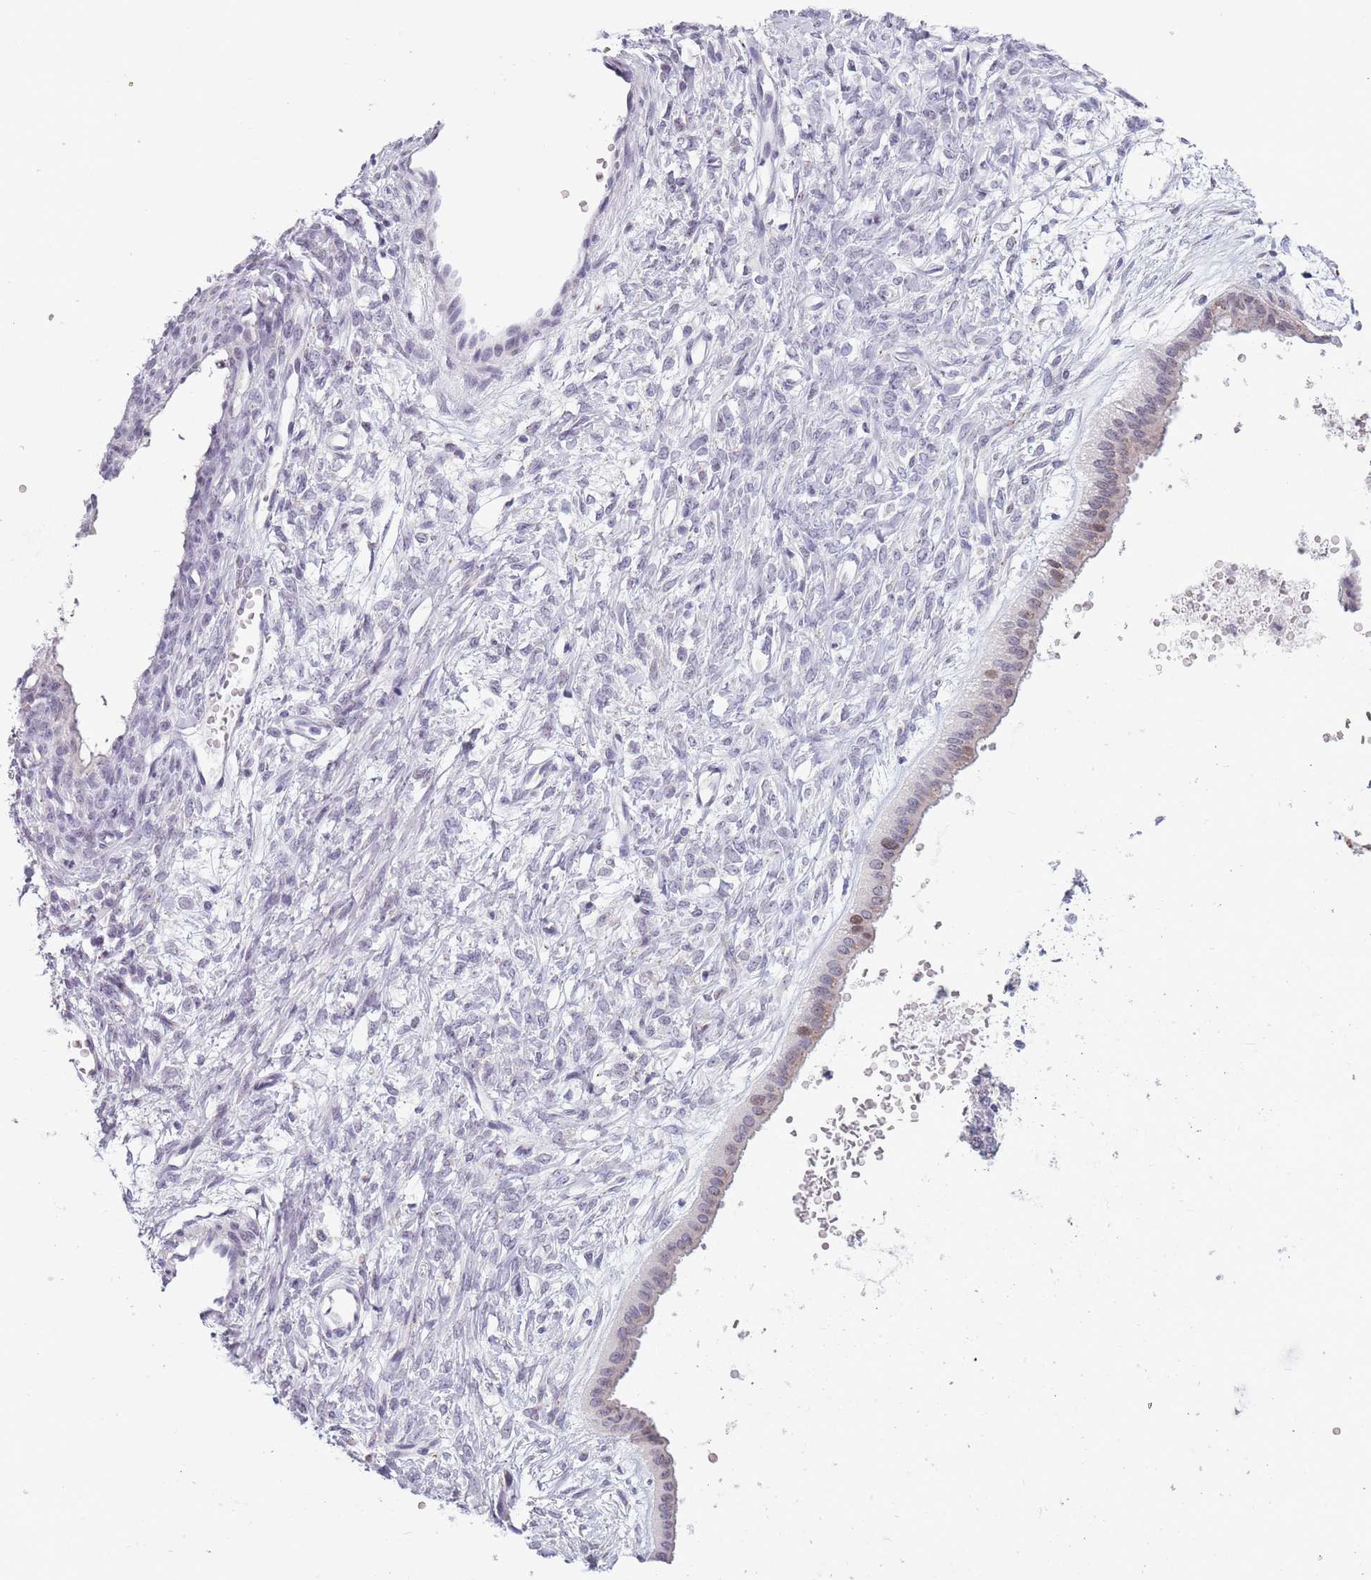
{"staining": {"intensity": "moderate", "quantity": "25%-75%", "location": "cytoplasmic/membranous,nuclear"}, "tissue": "ovarian cancer", "cell_type": "Tumor cells", "image_type": "cancer", "snomed": [{"axis": "morphology", "description": "Cystadenocarcinoma, mucinous, NOS"}, {"axis": "topography", "description": "Ovary"}], "caption": "Ovarian mucinous cystadenocarcinoma stained for a protein displays moderate cytoplasmic/membranous and nuclear positivity in tumor cells. The staining was performed using DAB, with brown indicating positive protein expression. Nuclei are stained blue with hematoxylin.", "gene": "ZKSCAN2", "patient": {"sex": "female", "age": 73}}